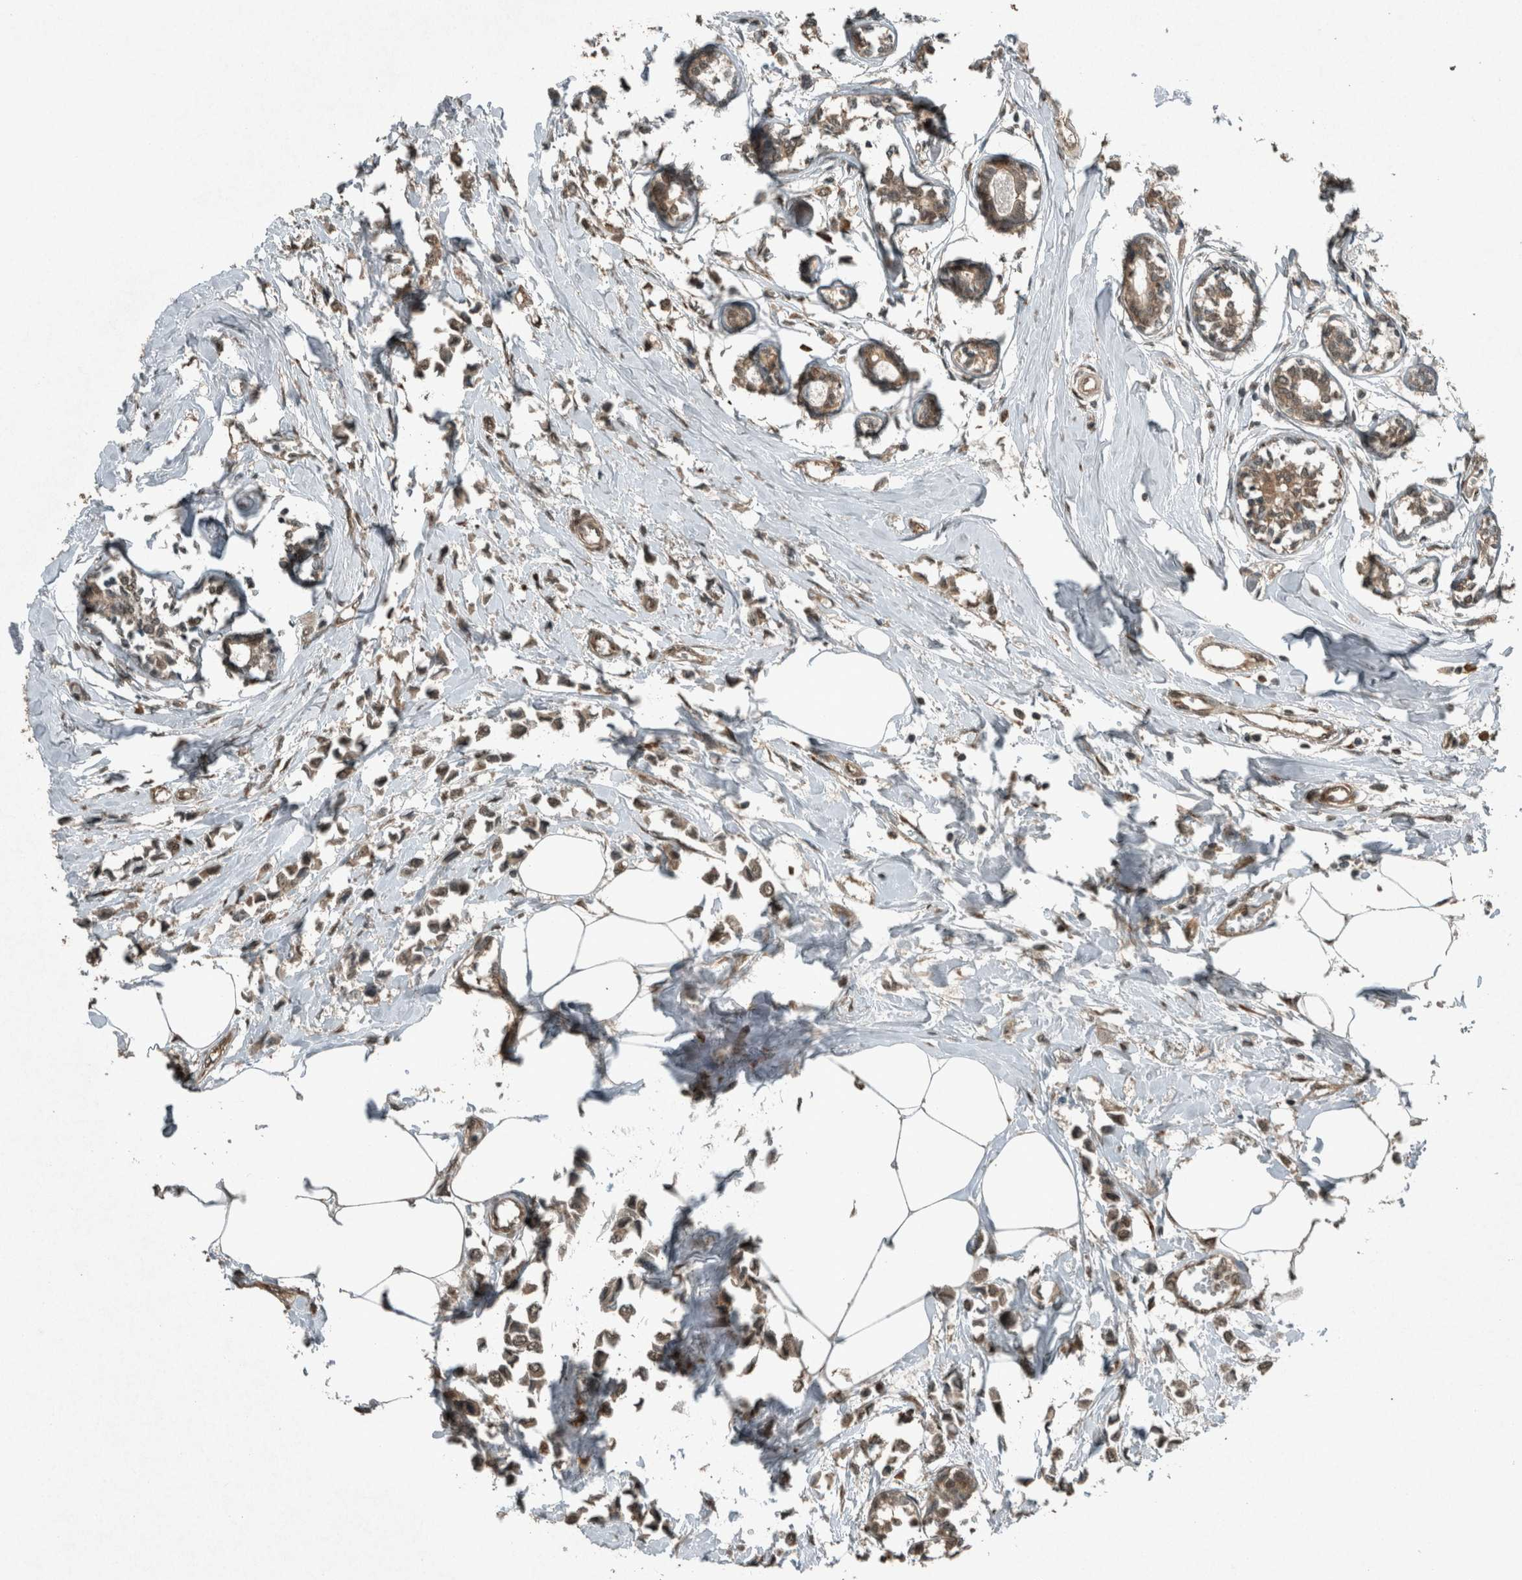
{"staining": {"intensity": "moderate", "quantity": ">75%", "location": "cytoplasmic/membranous,nuclear"}, "tissue": "breast cancer", "cell_type": "Tumor cells", "image_type": "cancer", "snomed": [{"axis": "morphology", "description": "Lobular carcinoma"}, {"axis": "topography", "description": "Breast"}], "caption": "Protein expression analysis of human breast cancer (lobular carcinoma) reveals moderate cytoplasmic/membranous and nuclear staining in approximately >75% of tumor cells.", "gene": "ARHGEF12", "patient": {"sex": "female", "age": 51}}